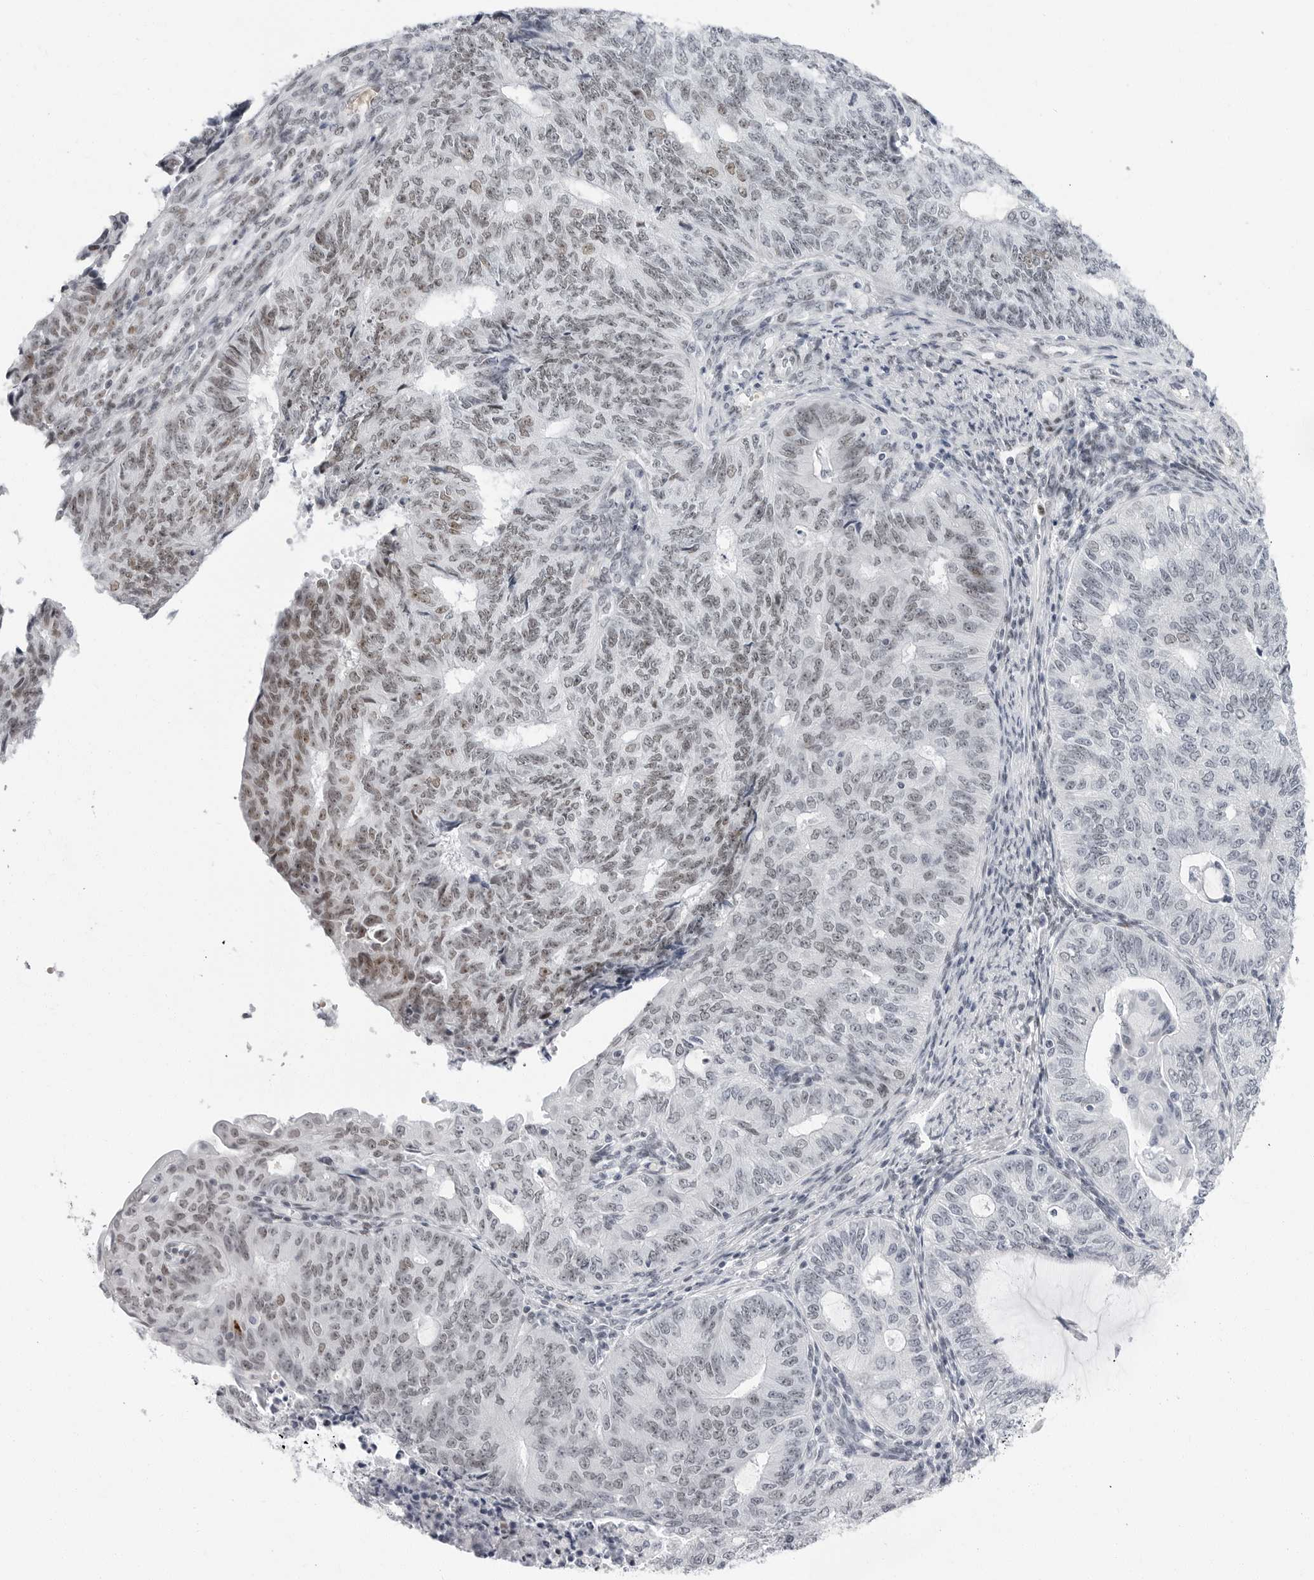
{"staining": {"intensity": "weak", "quantity": ">75%", "location": "nuclear"}, "tissue": "endometrial cancer", "cell_type": "Tumor cells", "image_type": "cancer", "snomed": [{"axis": "morphology", "description": "Adenocarcinoma, NOS"}, {"axis": "topography", "description": "Endometrium"}], "caption": "Endometrial adenocarcinoma tissue demonstrates weak nuclear positivity in about >75% of tumor cells", "gene": "VEZF1", "patient": {"sex": "female", "age": 32}}